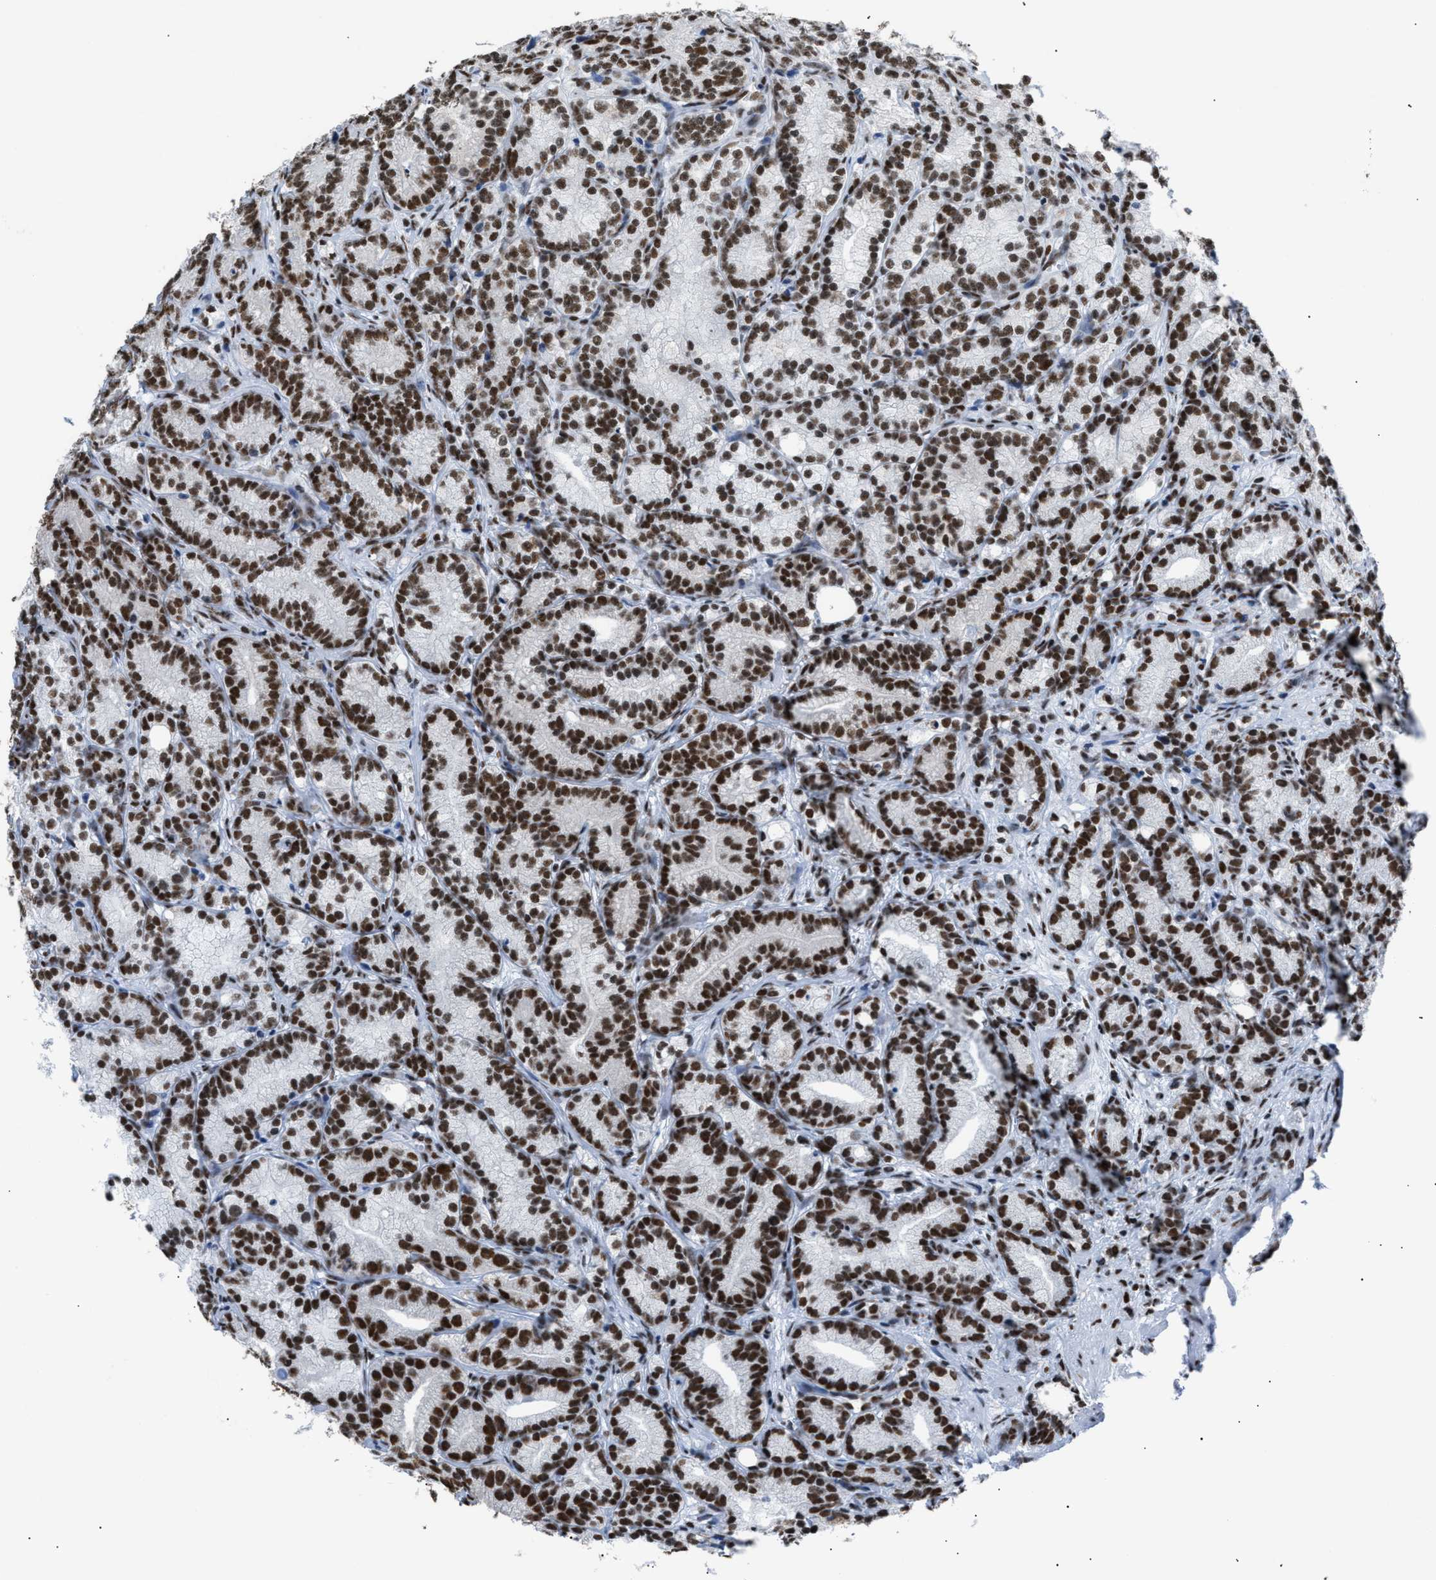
{"staining": {"intensity": "strong", "quantity": ">75%", "location": "nuclear"}, "tissue": "prostate cancer", "cell_type": "Tumor cells", "image_type": "cancer", "snomed": [{"axis": "morphology", "description": "Adenocarcinoma, Low grade"}, {"axis": "topography", "description": "Prostate"}], "caption": "High-magnification brightfield microscopy of prostate cancer stained with DAB (brown) and counterstained with hematoxylin (blue). tumor cells exhibit strong nuclear positivity is appreciated in about>75% of cells. Immunohistochemistry stains the protein of interest in brown and the nuclei are stained blue.", "gene": "CCAR2", "patient": {"sex": "male", "age": 89}}